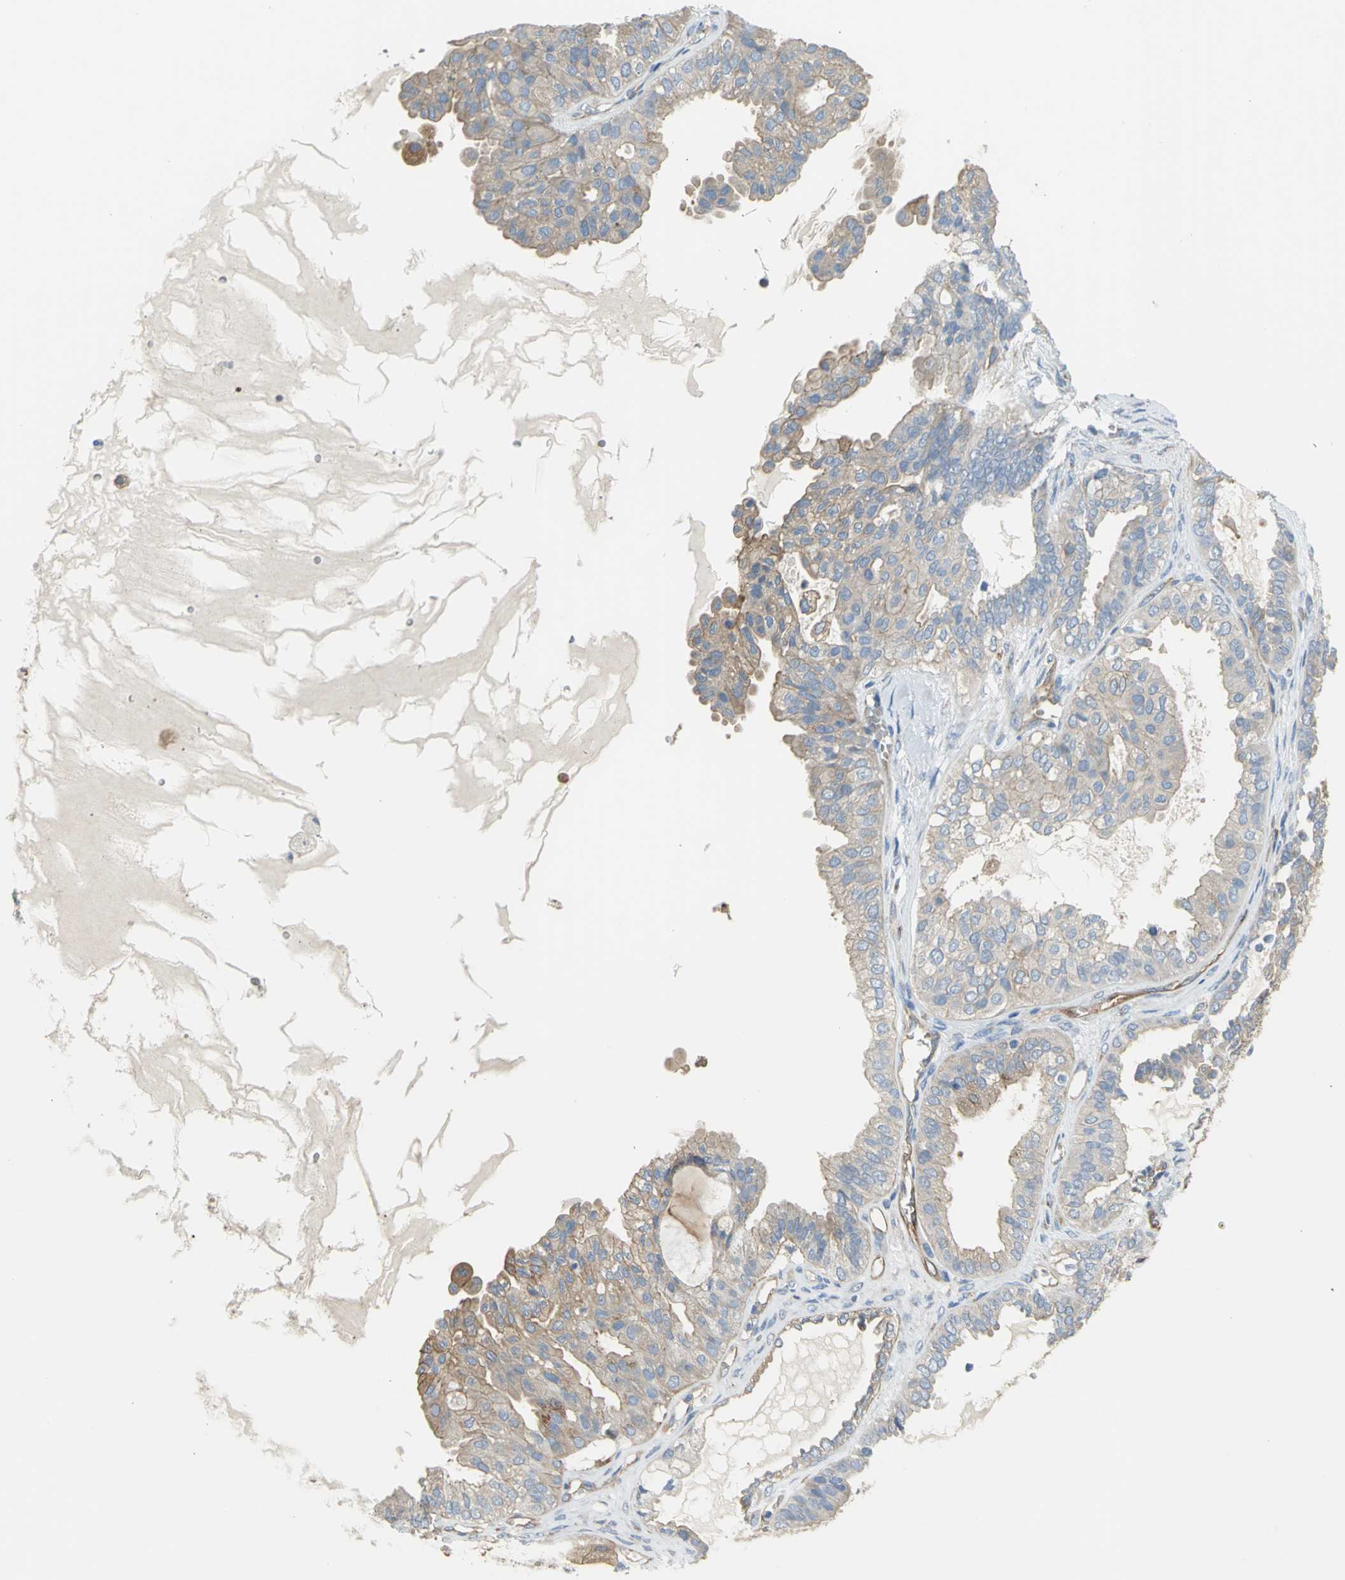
{"staining": {"intensity": "weak", "quantity": ">75%", "location": "cytoplasmic/membranous"}, "tissue": "ovarian cancer", "cell_type": "Tumor cells", "image_type": "cancer", "snomed": [{"axis": "morphology", "description": "Carcinoma, NOS"}, {"axis": "morphology", "description": "Carcinoma, endometroid"}, {"axis": "topography", "description": "Ovary"}], "caption": "Immunohistochemical staining of ovarian carcinoma displays low levels of weak cytoplasmic/membranous staining in approximately >75% of tumor cells.", "gene": "FLNB", "patient": {"sex": "female", "age": 50}}